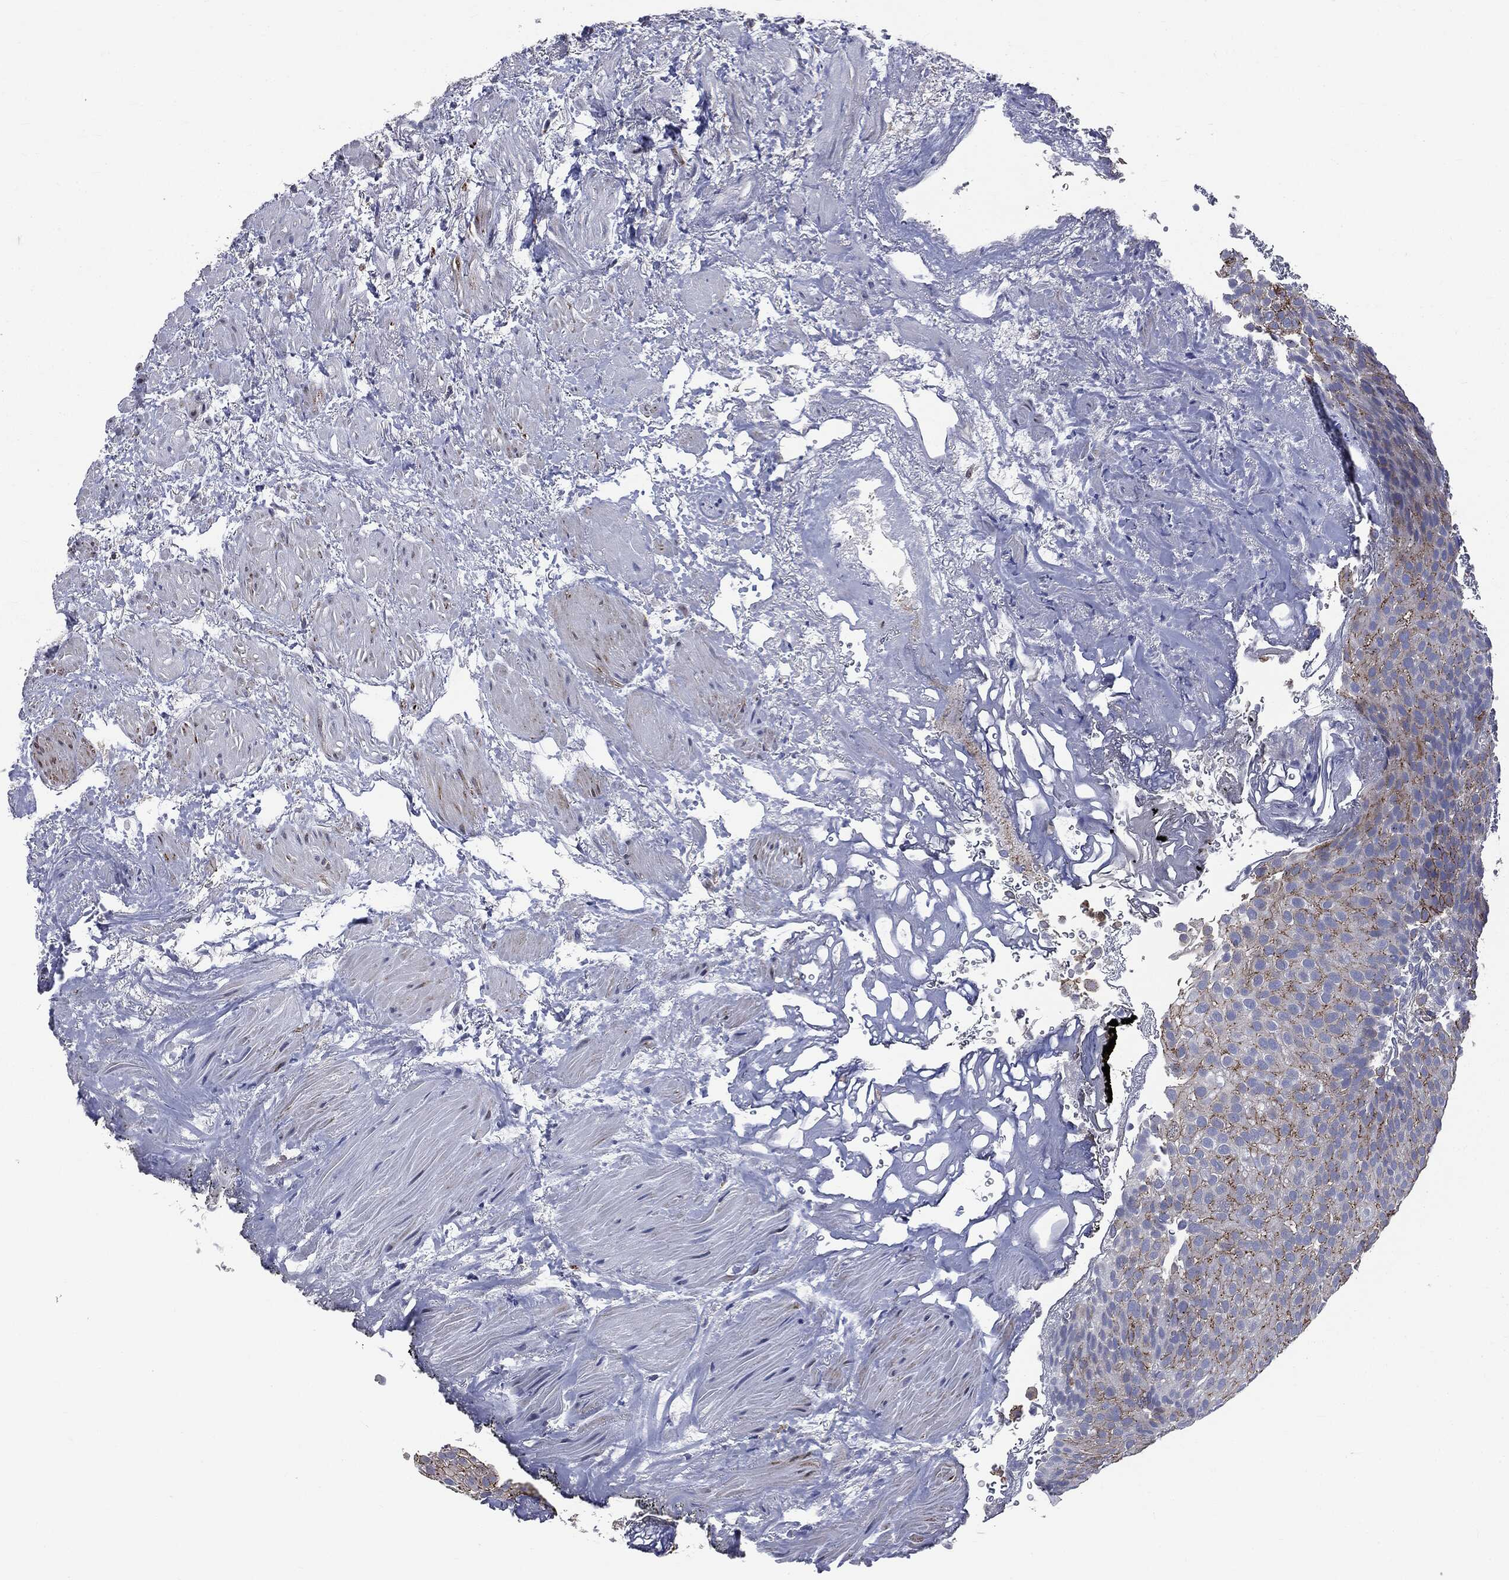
{"staining": {"intensity": "moderate", "quantity": "<25%", "location": "cytoplasmic/membranous"}, "tissue": "urothelial cancer", "cell_type": "Tumor cells", "image_type": "cancer", "snomed": [{"axis": "morphology", "description": "Urothelial carcinoma, Low grade"}, {"axis": "topography", "description": "Urinary bladder"}], "caption": "Tumor cells demonstrate low levels of moderate cytoplasmic/membranous staining in about <25% of cells in human urothelial carcinoma (low-grade).", "gene": "PTGS2", "patient": {"sex": "male", "age": 78}}